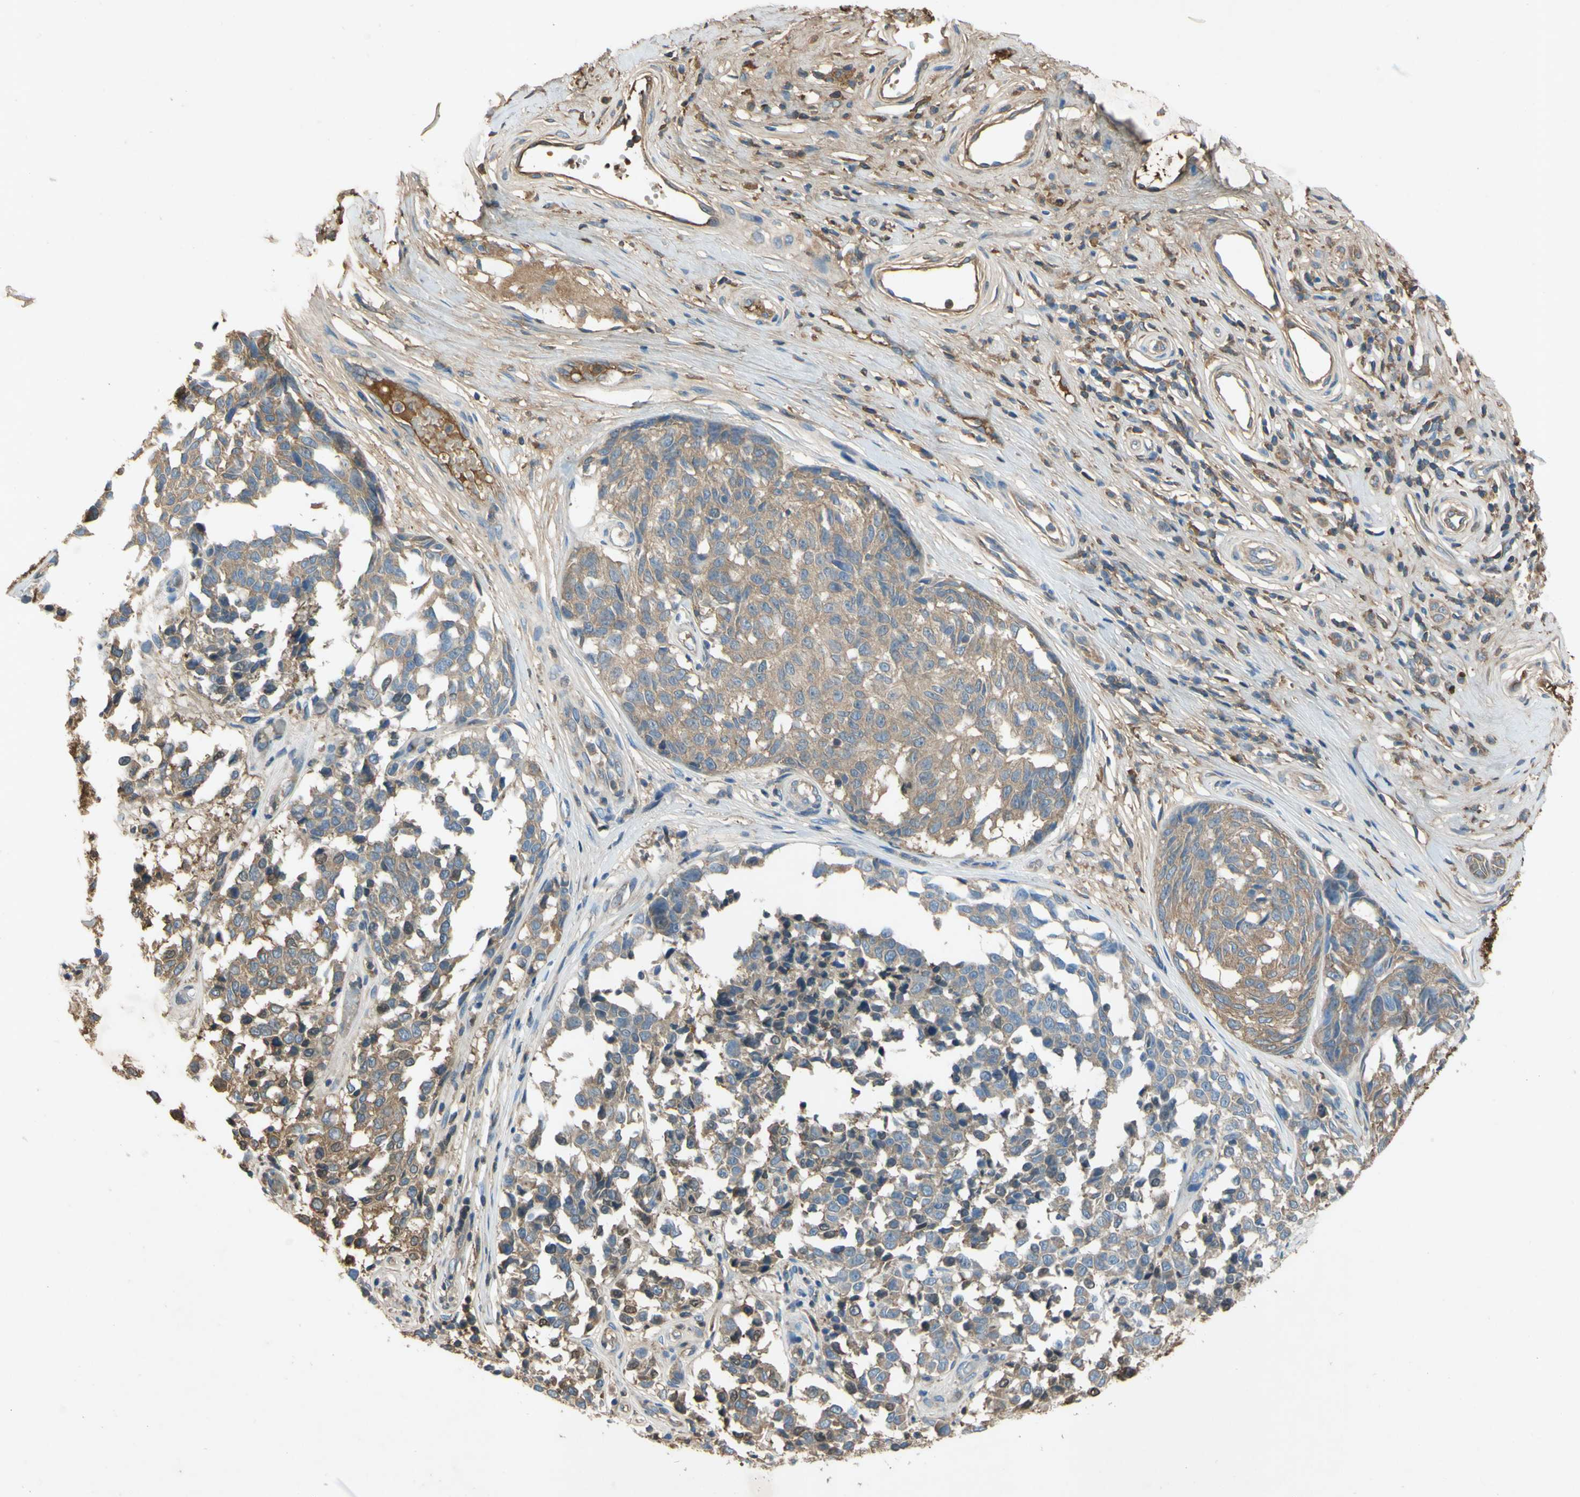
{"staining": {"intensity": "moderate", "quantity": ">75%", "location": "cytoplasmic/membranous"}, "tissue": "melanoma", "cell_type": "Tumor cells", "image_type": "cancer", "snomed": [{"axis": "morphology", "description": "Malignant melanoma, NOS"}, {"axis": "topography", "description": "Skin"}], "caption": "About >75% of tumor cells in malignant melanoma display moderate cytoplasmic/membranous protein expression as visualized by brown immunohistochemical staining.", "gene": "TIMP2", "patient": {"sex": "female", "age": 64}}